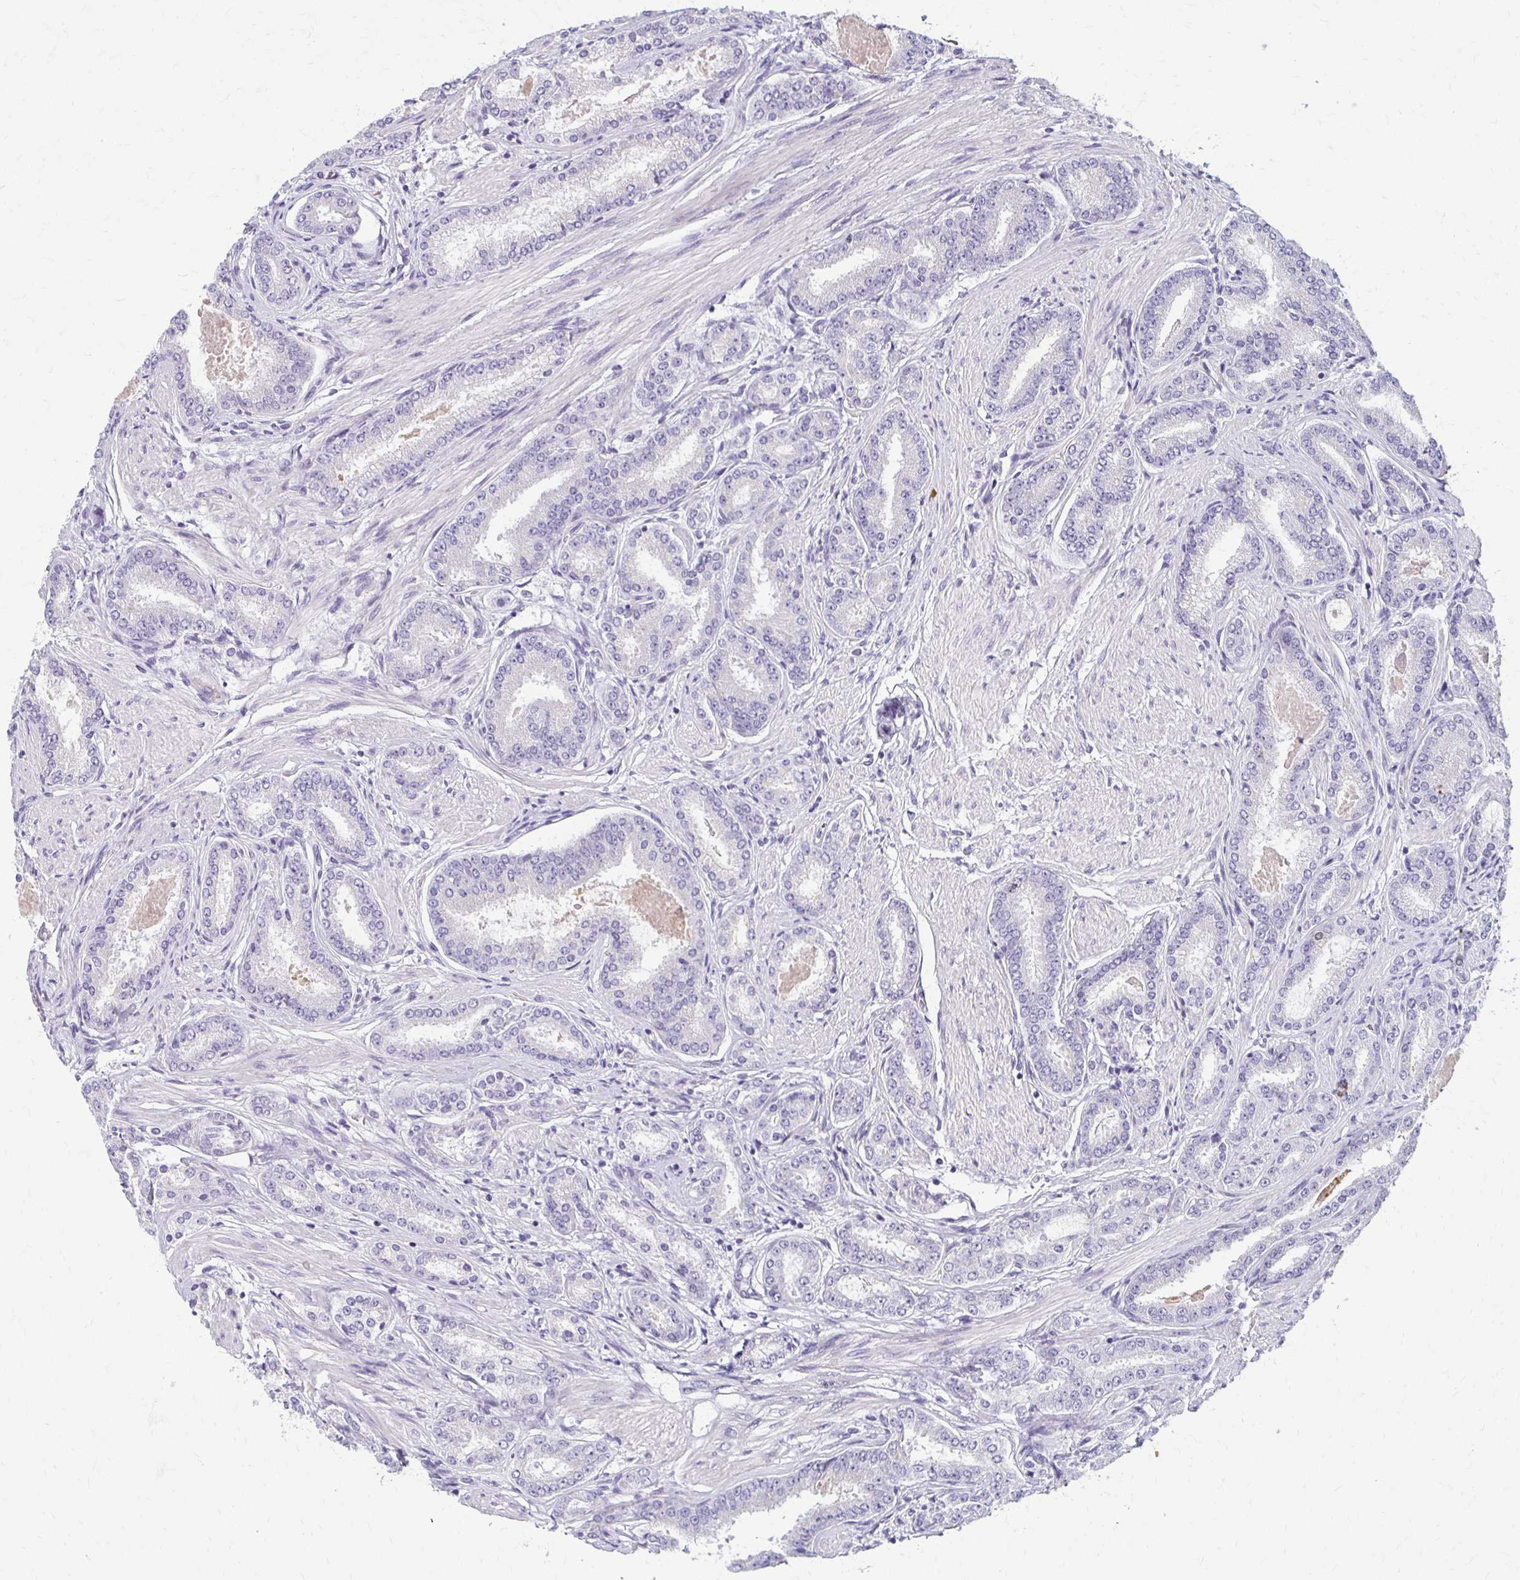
{"staining": {"intensity": "negative", "quantity": "none", "location": "none"}, "tissue": "prostate cancer", "cell_type": "Tumor cells", "image_type": "cancer", "snomed": [{"axis": "morphology", "description": "Adenocarcinoma, High grade"}, {"axis": "topography", "description": "Prostate"}], "caption": "High magnification brightfield microscopy of prostate cancer (adenocarcinoma (high-grade)) stained with DAB (brown) and counterstained with hematoxylin (blue): tumor cells show no significant positivity. (Immunohistochemistry, brightfield microscopy, high magnification).", "gene": "BBS12", "patient": {"sex": "male", "age": 63}}